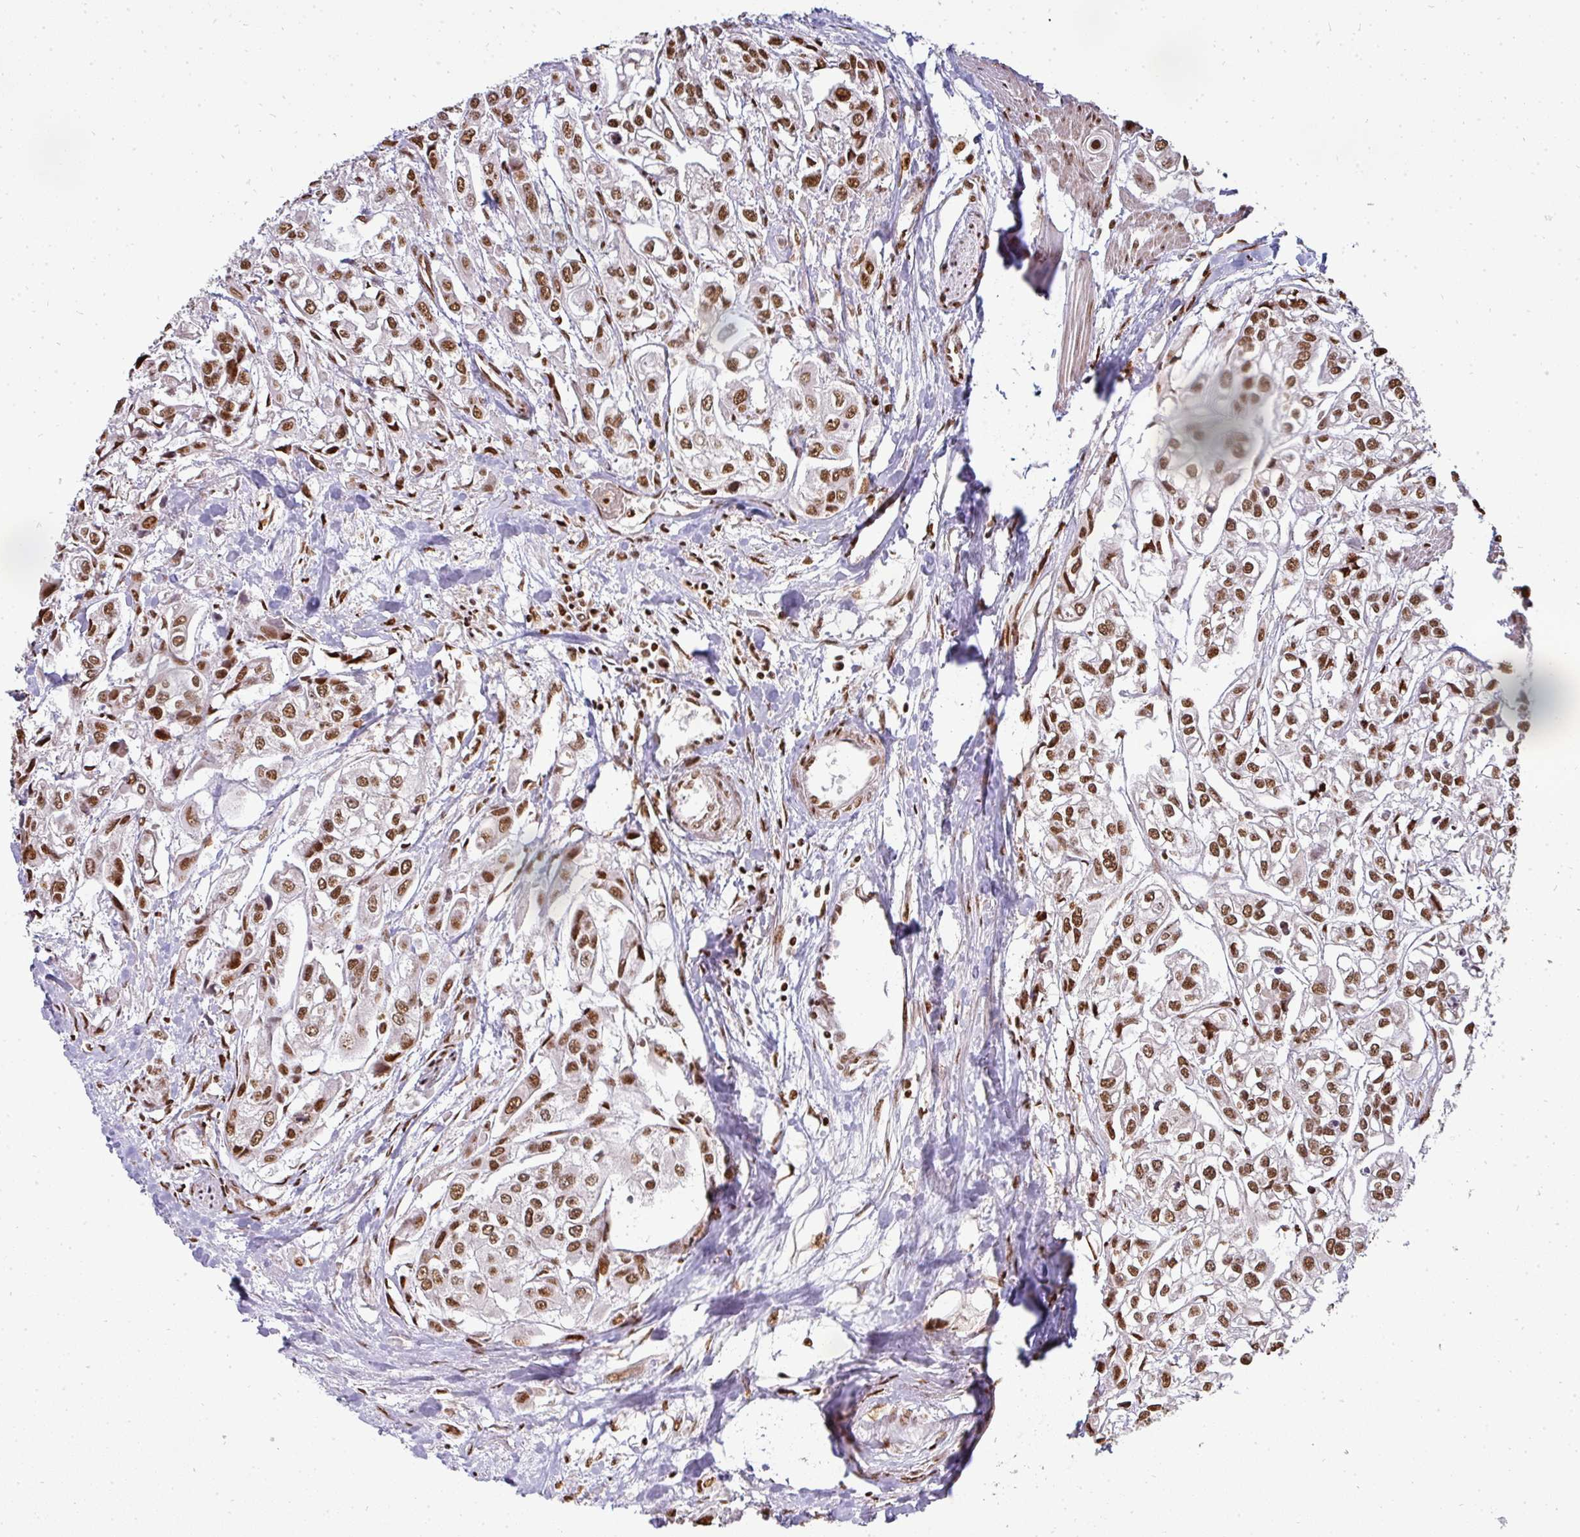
{"staining": {"intensity": "moderate", "quantity": ">75%", "location": "nuclear"}, "tissue": "urothelial cancer", "cell_type": "Tumor cells", "image_type": "cancer", "snomed": [{"axis": "morphology", "description": "Urothelial carcinoma, High grade"}, {"axis": "topography", "description": "Urinary bladder"}], "caption": "High-magnification brightfield microscopy of urothelial cancer stained with DAB (3,3'-diaminobenzidine) (brown) and counterstained with hematoxylin (blue). tumor cells exhibit moderate nuclear positivity is present in approximately>75% of cells.", "gene": "PATZ1", "patient": {"sex": "male", "age": 67}}